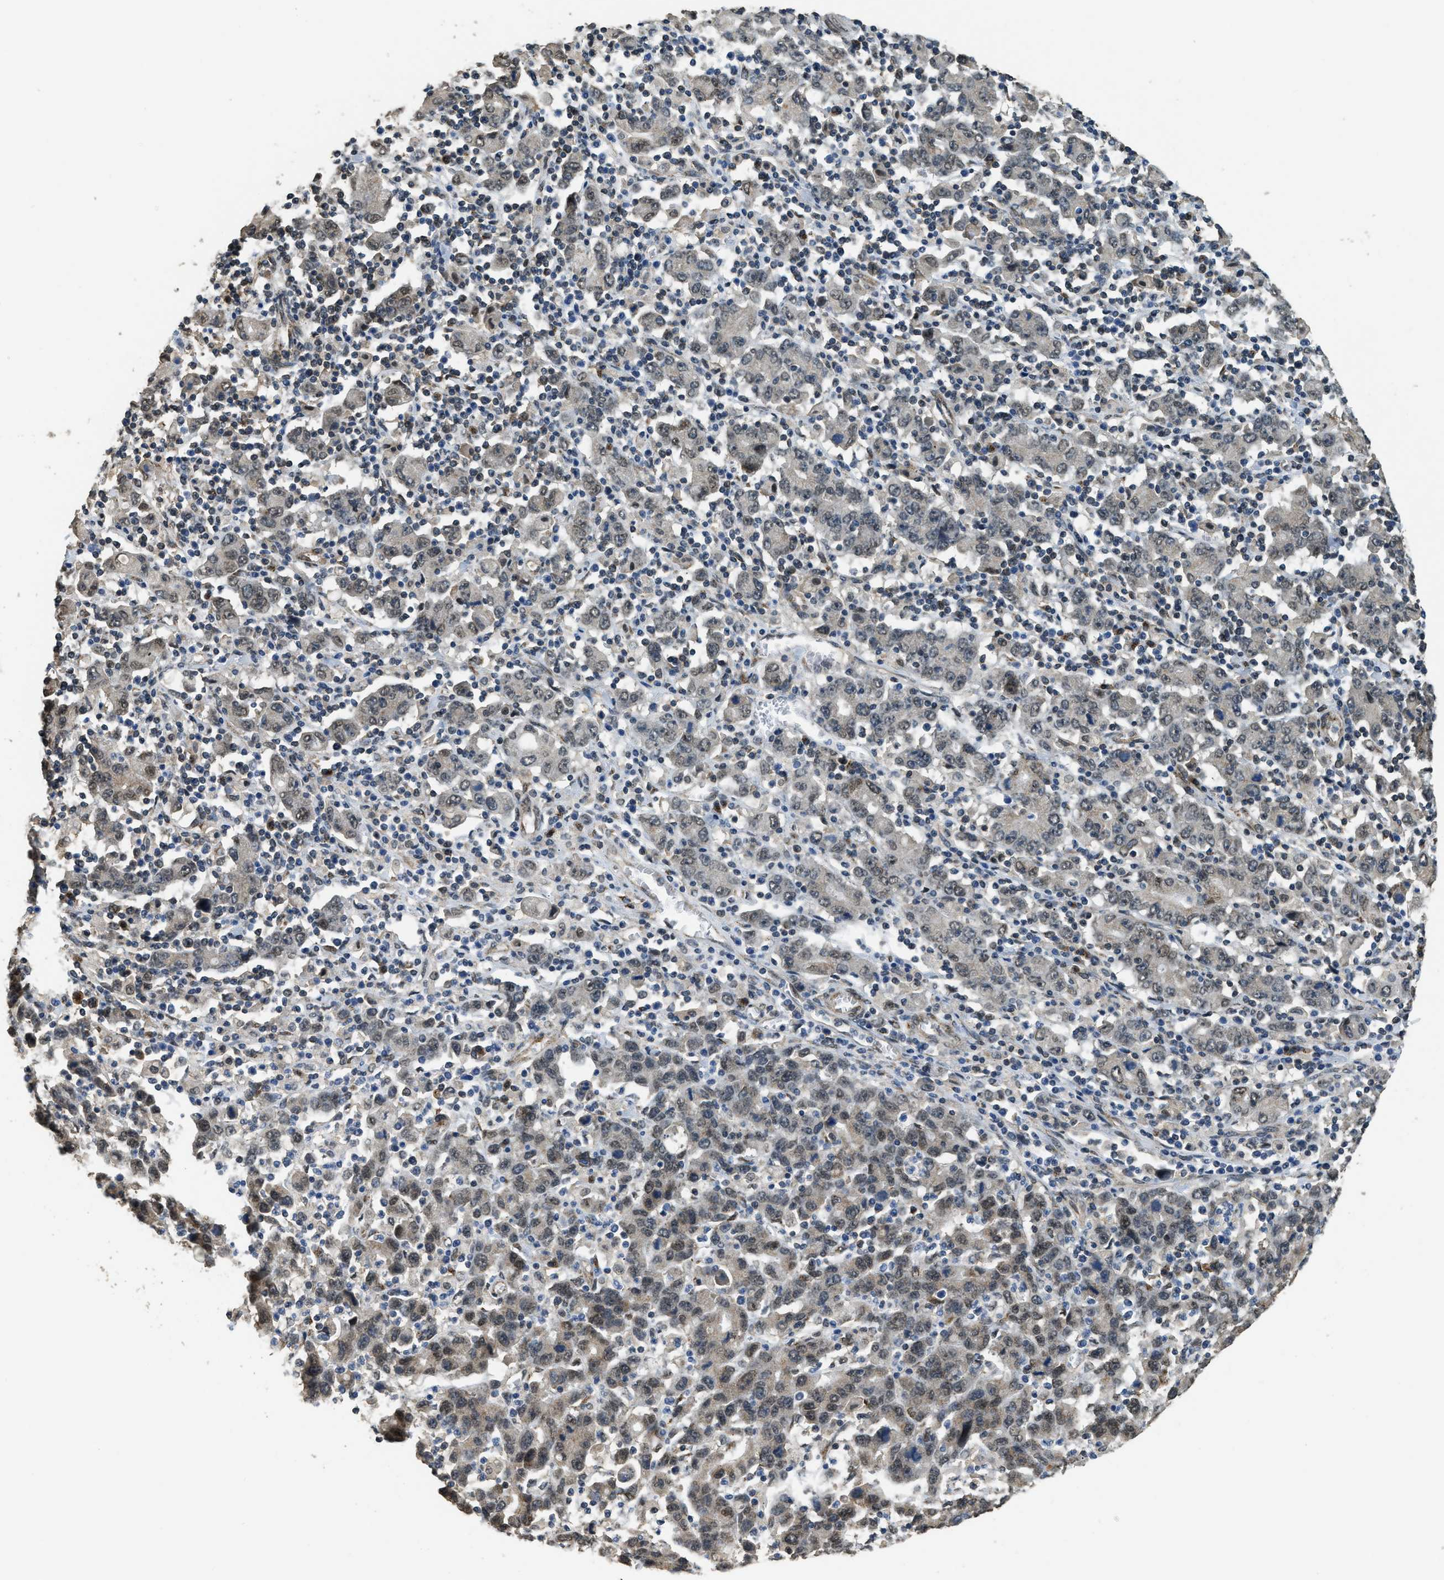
{"staining": {"intensity": "moderate", "quantity": "25%-75%", "location": "cytoplasmic/membranous,nuclear"}, "tissue": "stomach cancer", "cell_type": "Tumor cells", "image_type": "cancer", "snomed": [{"axis": "morphology", "description": "Adenocarcinoma, NOS"}, {"axis": "topography", "description": "Stomach, upper"}], "caption": "There is medium levels of moderate cytoplasmic/membranous and nuclear positivity in tumor cells of stomach cancer (adenocarcinoma), as demonstrated by immunohistochemical staining (brown color).", "gene": "IPO7", "patient": {"sex": "male", "age": 69}}